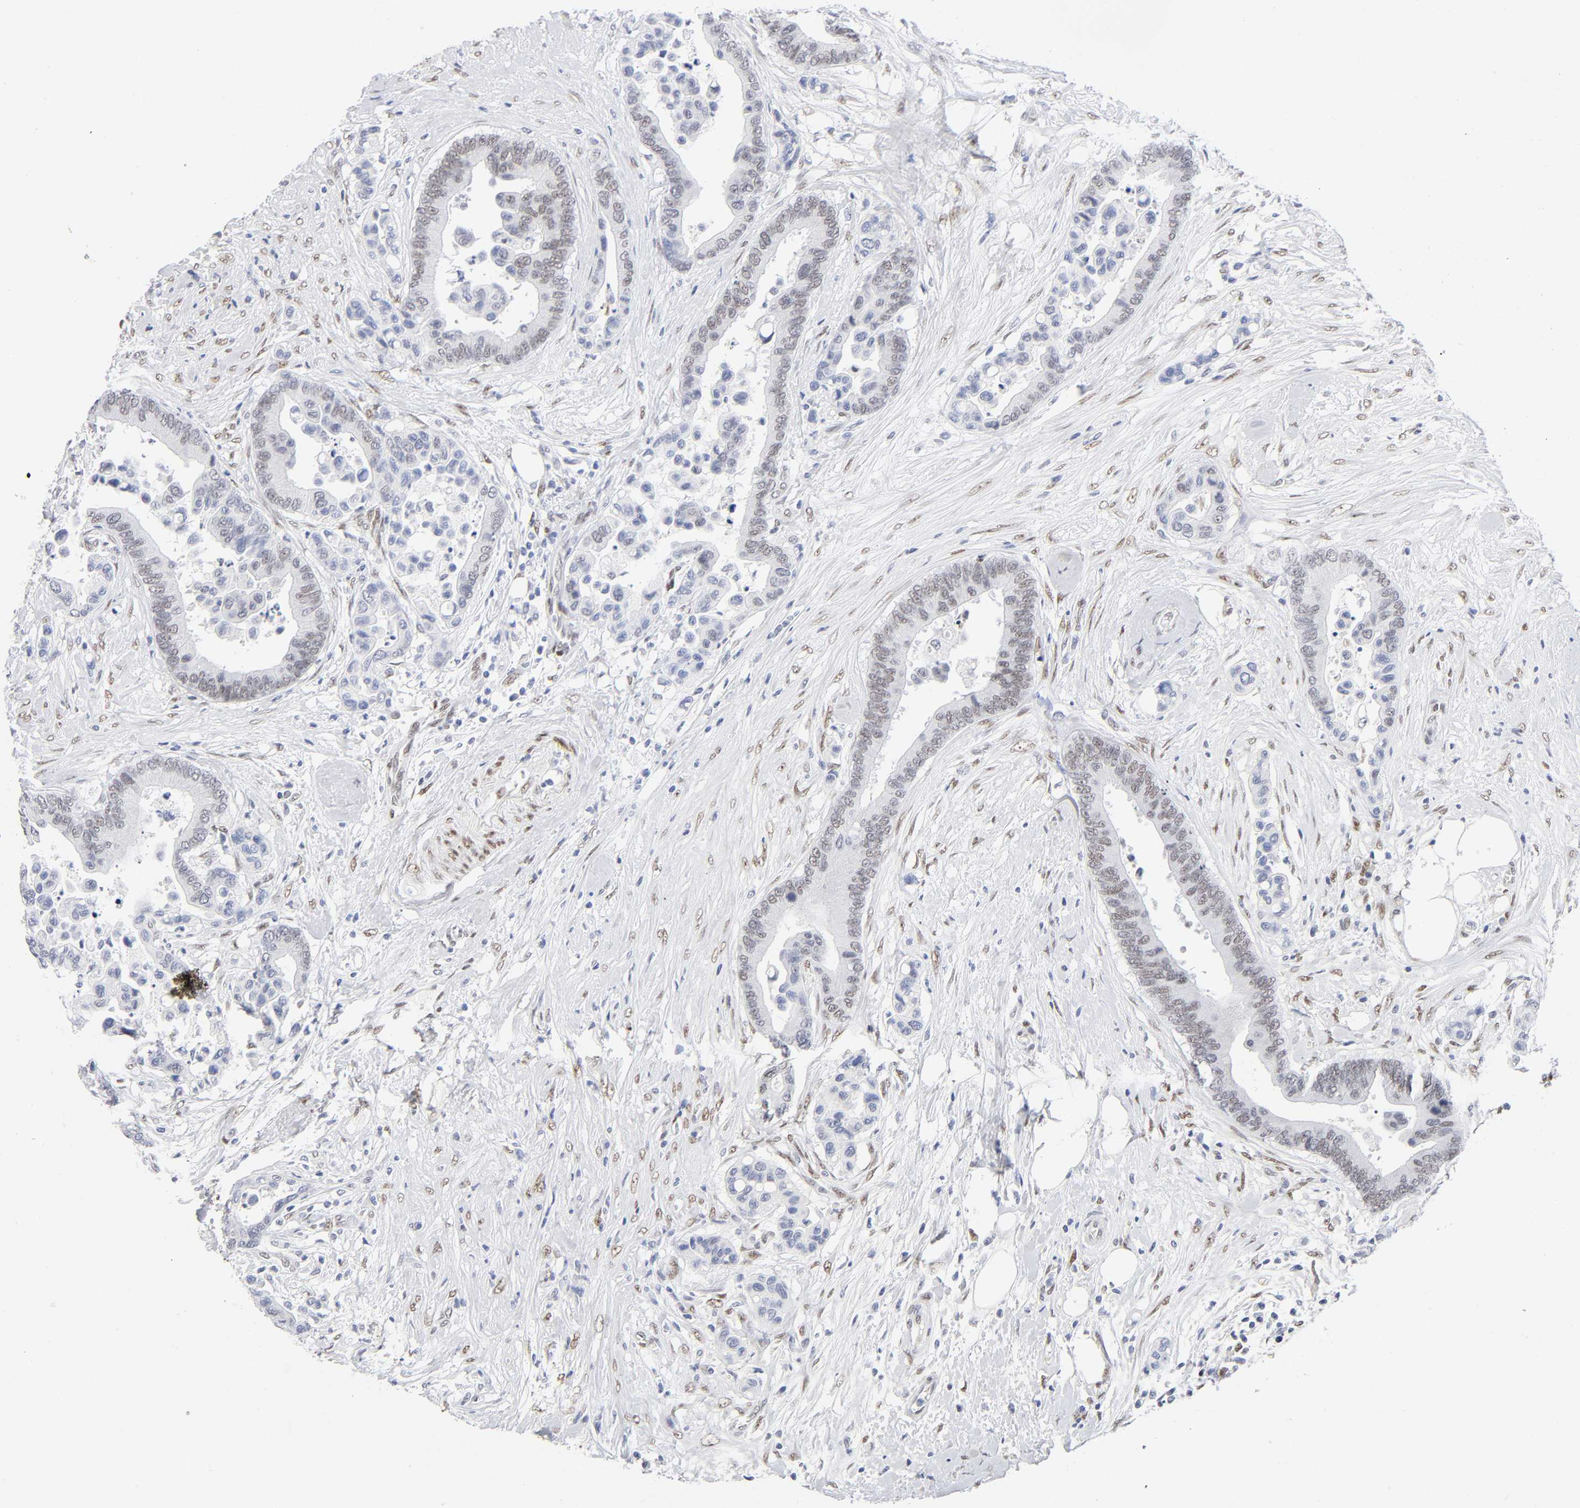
{"staining": {"intensity": "weak", "quantity": "25%-75%", "location": "nuclear"}, "tissue": "colorectal cancer", "cell_type": "Tumor cells", "image_type": "cancer", "snomed": [{"axis": "morphology", "description": "Adenocarcinoma, NOS"}, {"axis": "topography", "description": "Colon"}], "caption": "Immunohistochemical staining of adenocarcinoma (colorectal) displays low levels of weak nuclear protein staining in approximately 25%-75% of tumor cells.", "gene": "NFIC", "patient": {"sex": "male", "age": 82}}